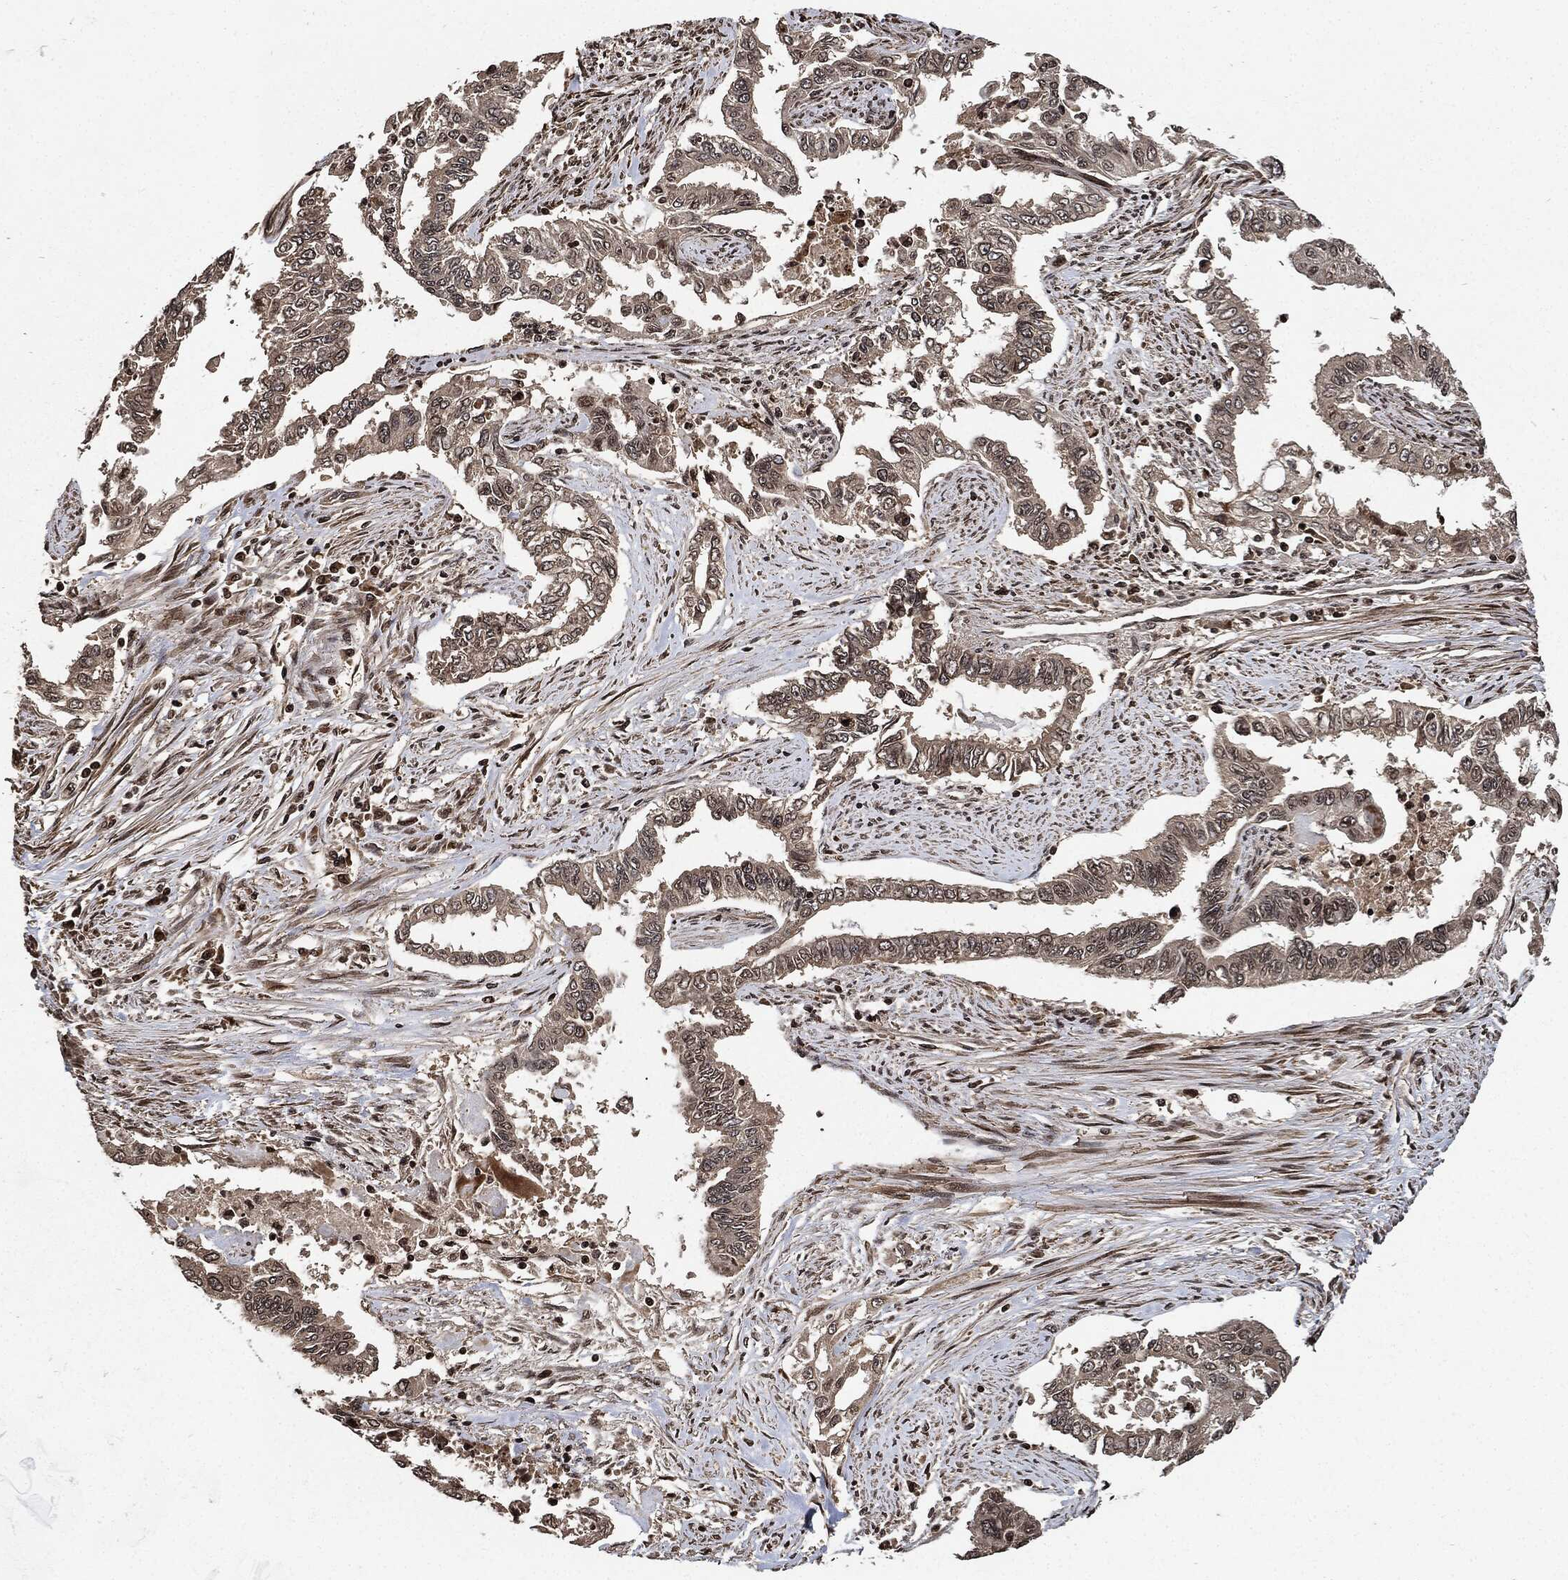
{"staining": {"intensity": "negative", "quantity": "none", "location": "none"}, "tissue": "endometrial cancer", "cell_type": "Tumor cells", "image_type": "cancer", "snomed": [{"axis": "morphology", "description": "Adenocarcinoma, NOS"}, {"axis": "topography", "description": "Uterus"}], "caption": "This is a photomicrograph of immunohistochemistry (IHC) staining of endometrial cancer, which shows no staining in tumor cells. (Stains: DAB (3,3'-diaminobenzidine) immunohistochemistry (IHC) with hematoxylin counter stain, Microscopy: brightfield microscopy at high magnification).", "gene": "PDK1", "patient": {"sex": "female", "age": 59}}